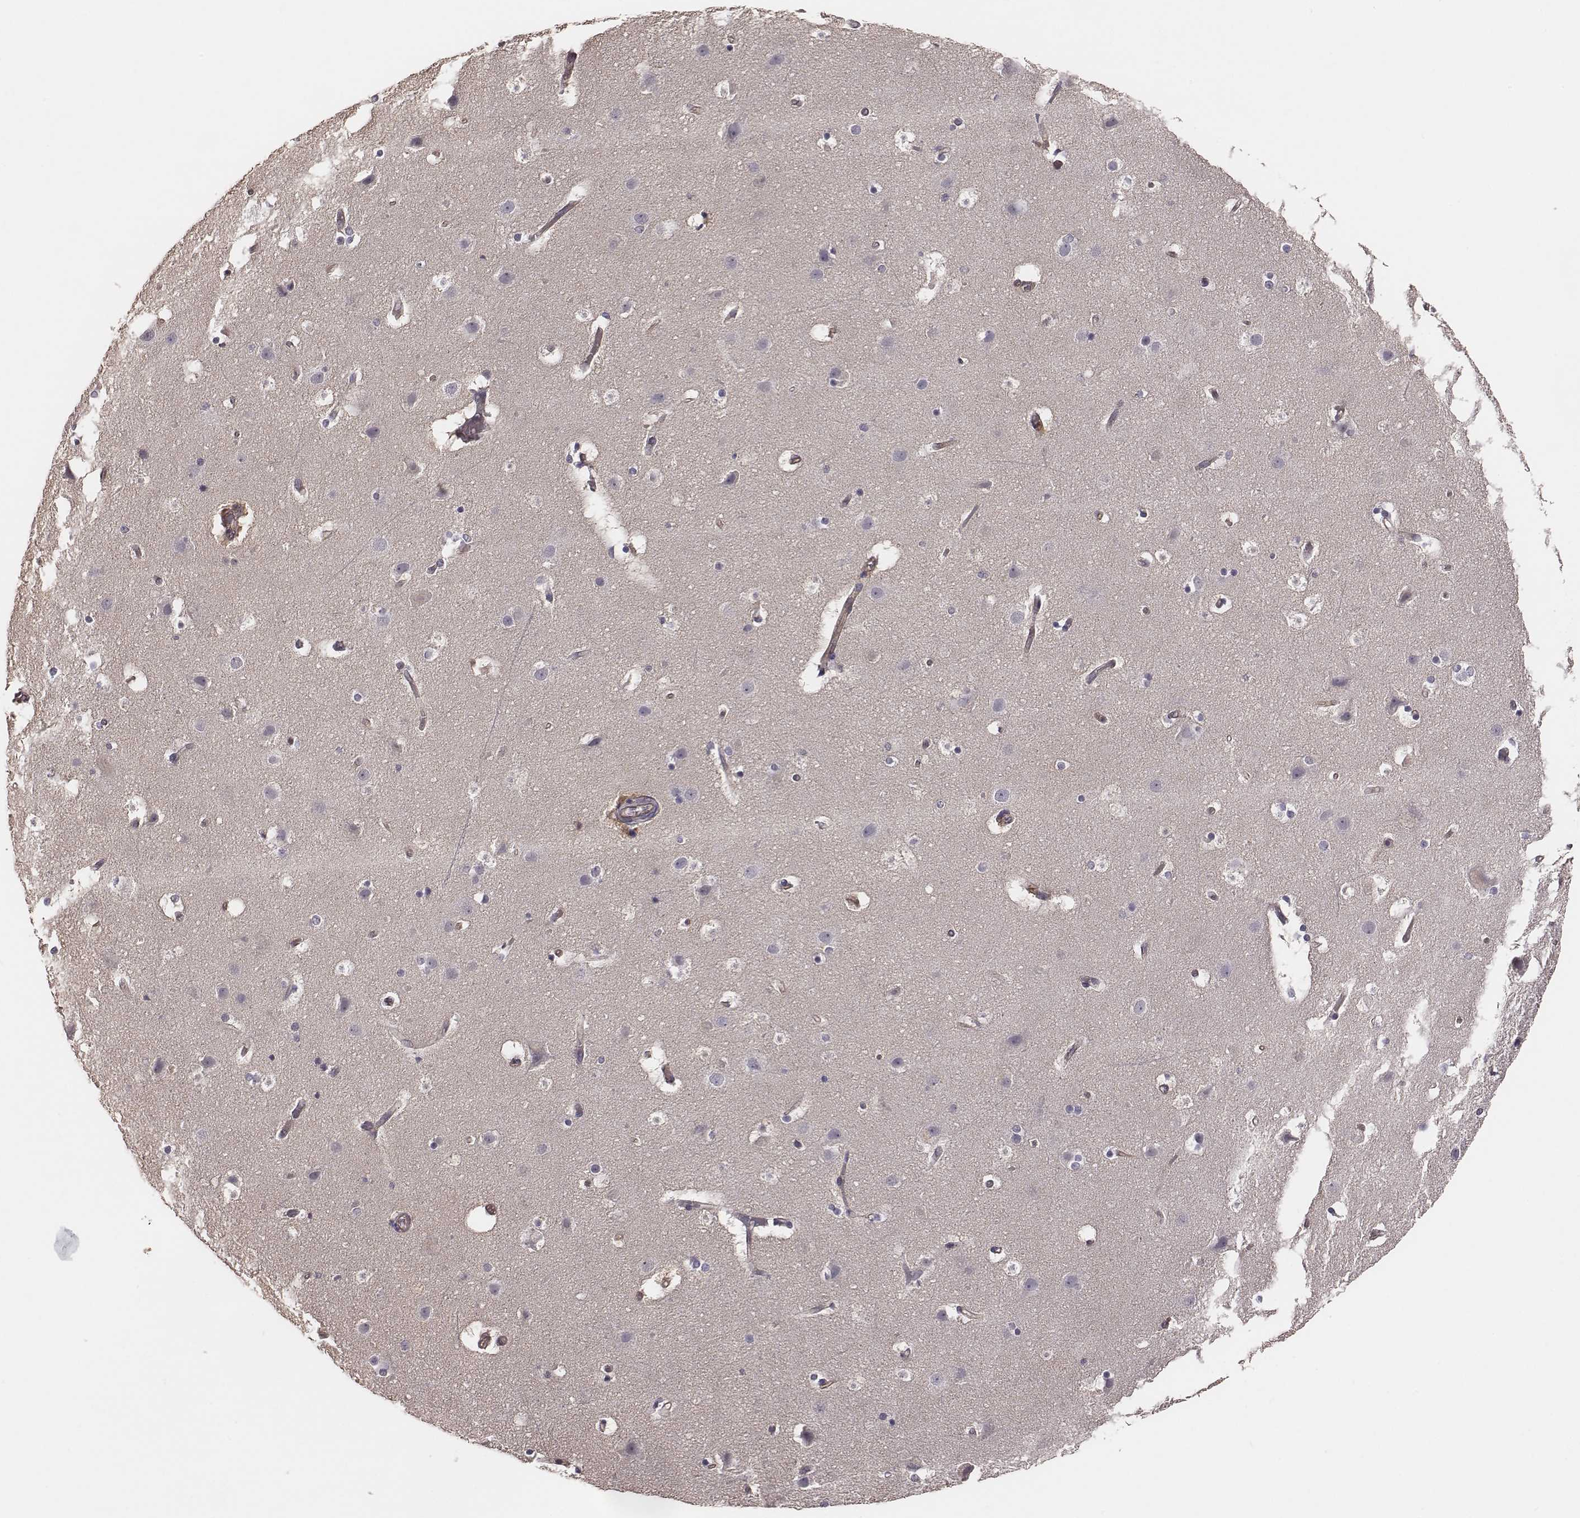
{"staining": {"intensity": "weak", "quantity": "25%-75%", "location": "cytoplasmic/membranous"}, "tissue": "cerebral cortex", "cell_type": "Endothelial cells", "image_type": "normal", "snomed": [{"axis": "morphology", "description": "Normal tissue, NOS"}, {"axis": "topography", "description": "Cerebral cortex"}], "caption": "Immunohistochemical staining of normal human cerebral cortex reveals 25%-75% levels of weak cytoplasmic/membranous protein positivity in approximately 25%-75% of endothelial cells. The staining was performed using DAB (3,3'-diaminobenzidine) to visualize the protein expression in brown, while the nuclei were stained in blue with hematoxylin (Magnification: 20x).", "gene": "SCARF1", "patient": {"sex": "female", "age": 52}}